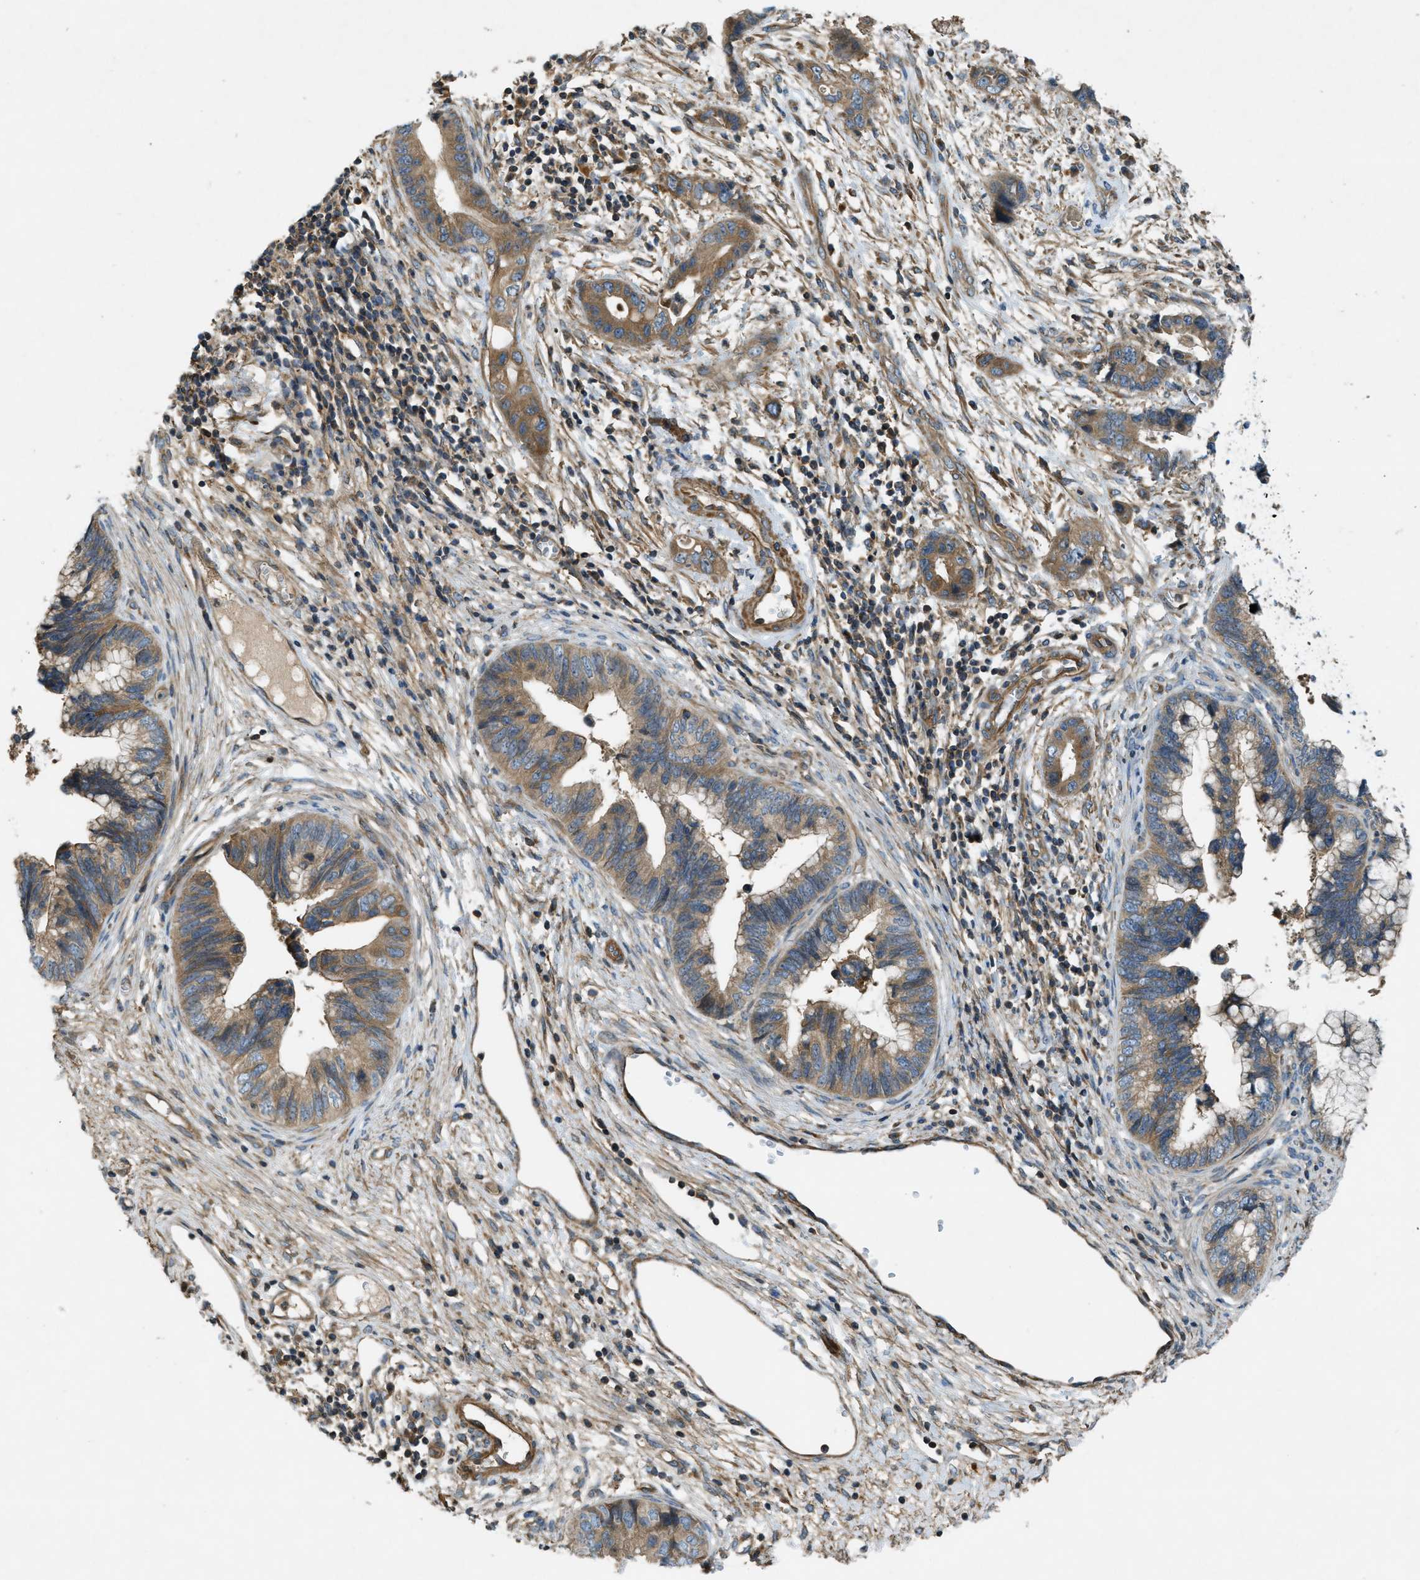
{"staining": {"intensity": "moderate", "quantity": ">75%", "location": "cytoplasmic/membranous"}, "tissue": "cervical cancer", "cell_type": "Tumor cells", "image_type": "cancer", "snomed": [{"axis": "morphology", "description": "Adenocarcinoma, NOS"}, {"axis": "topography", "description": "Cervix"}], "caption": "There is medium levels of moderate cytoplasmic/membranous positivity in tumor cells of adenocarcinoma (cervical), as demonstrated by immunohistochemical staining (brown color).", "gene": "VEZT", "patient": {"sex": "female", "age": 44}}